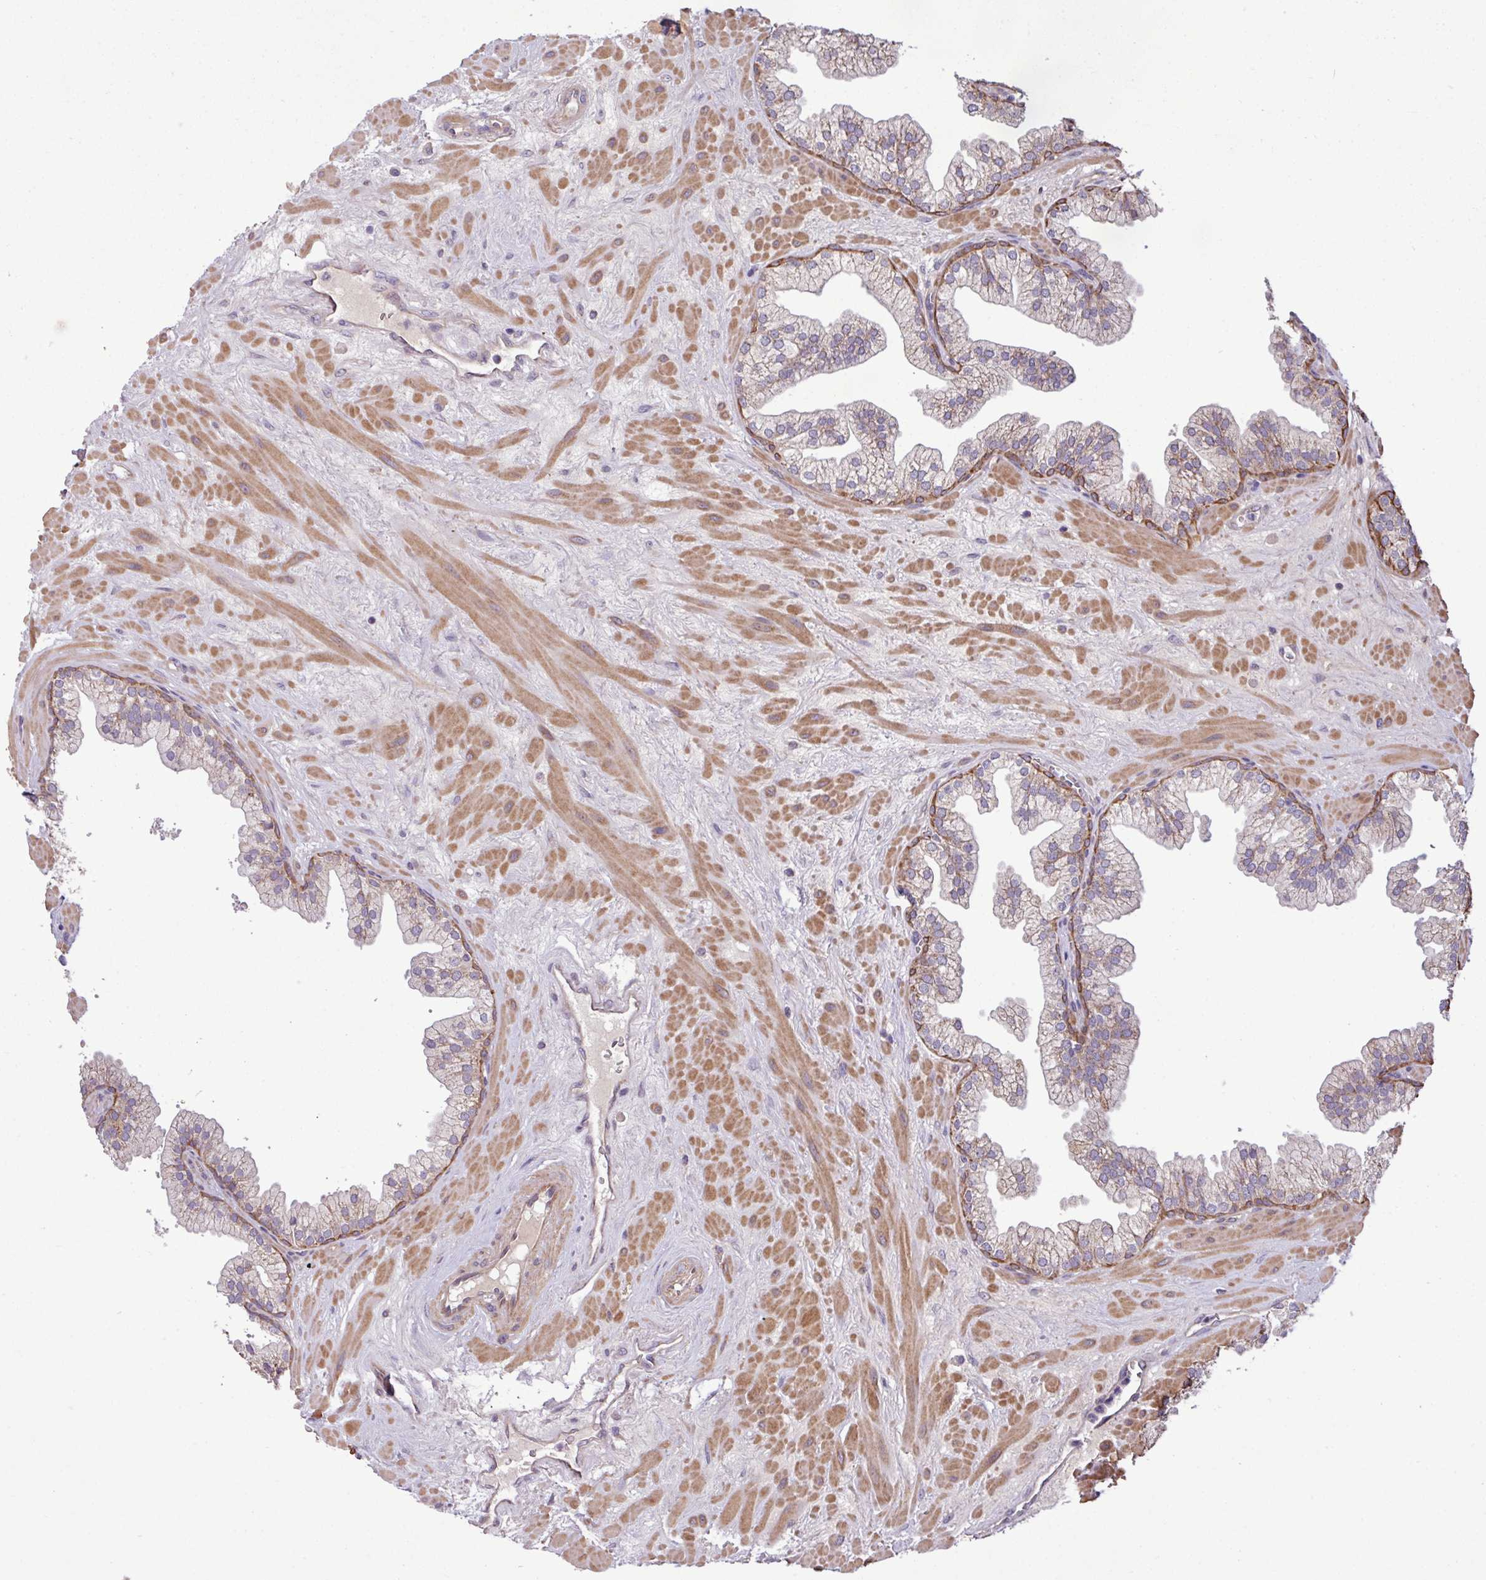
{"staining": {"intensity": "moderate", "quantity": "25%-75%", "location": "cytoplasmic/membranous"}, "tissue": "prostate", "cell_type": "Glandular cells", "image_type": "normal", "snomed": [{"axis": "morphology", "description": "Normal tissue, NOS"}, {"axis": "topography", "description": "Prostate"}, {"axis": "topography", "description": "Peripheral nerve tissue"}], "caption": "A micrograph of human prostate stained for a protein demonstrates moderate cytoplasmic/membranous brown staining in glandular cells. The staining was performed using DAB (3,3'-diaminobenzidine), with brown indicating positive protein expression. Nuclei are stained blue with hematoxylin.", "gene": "TIMM10B", "patient": {"sex": "male", "age": 61}}